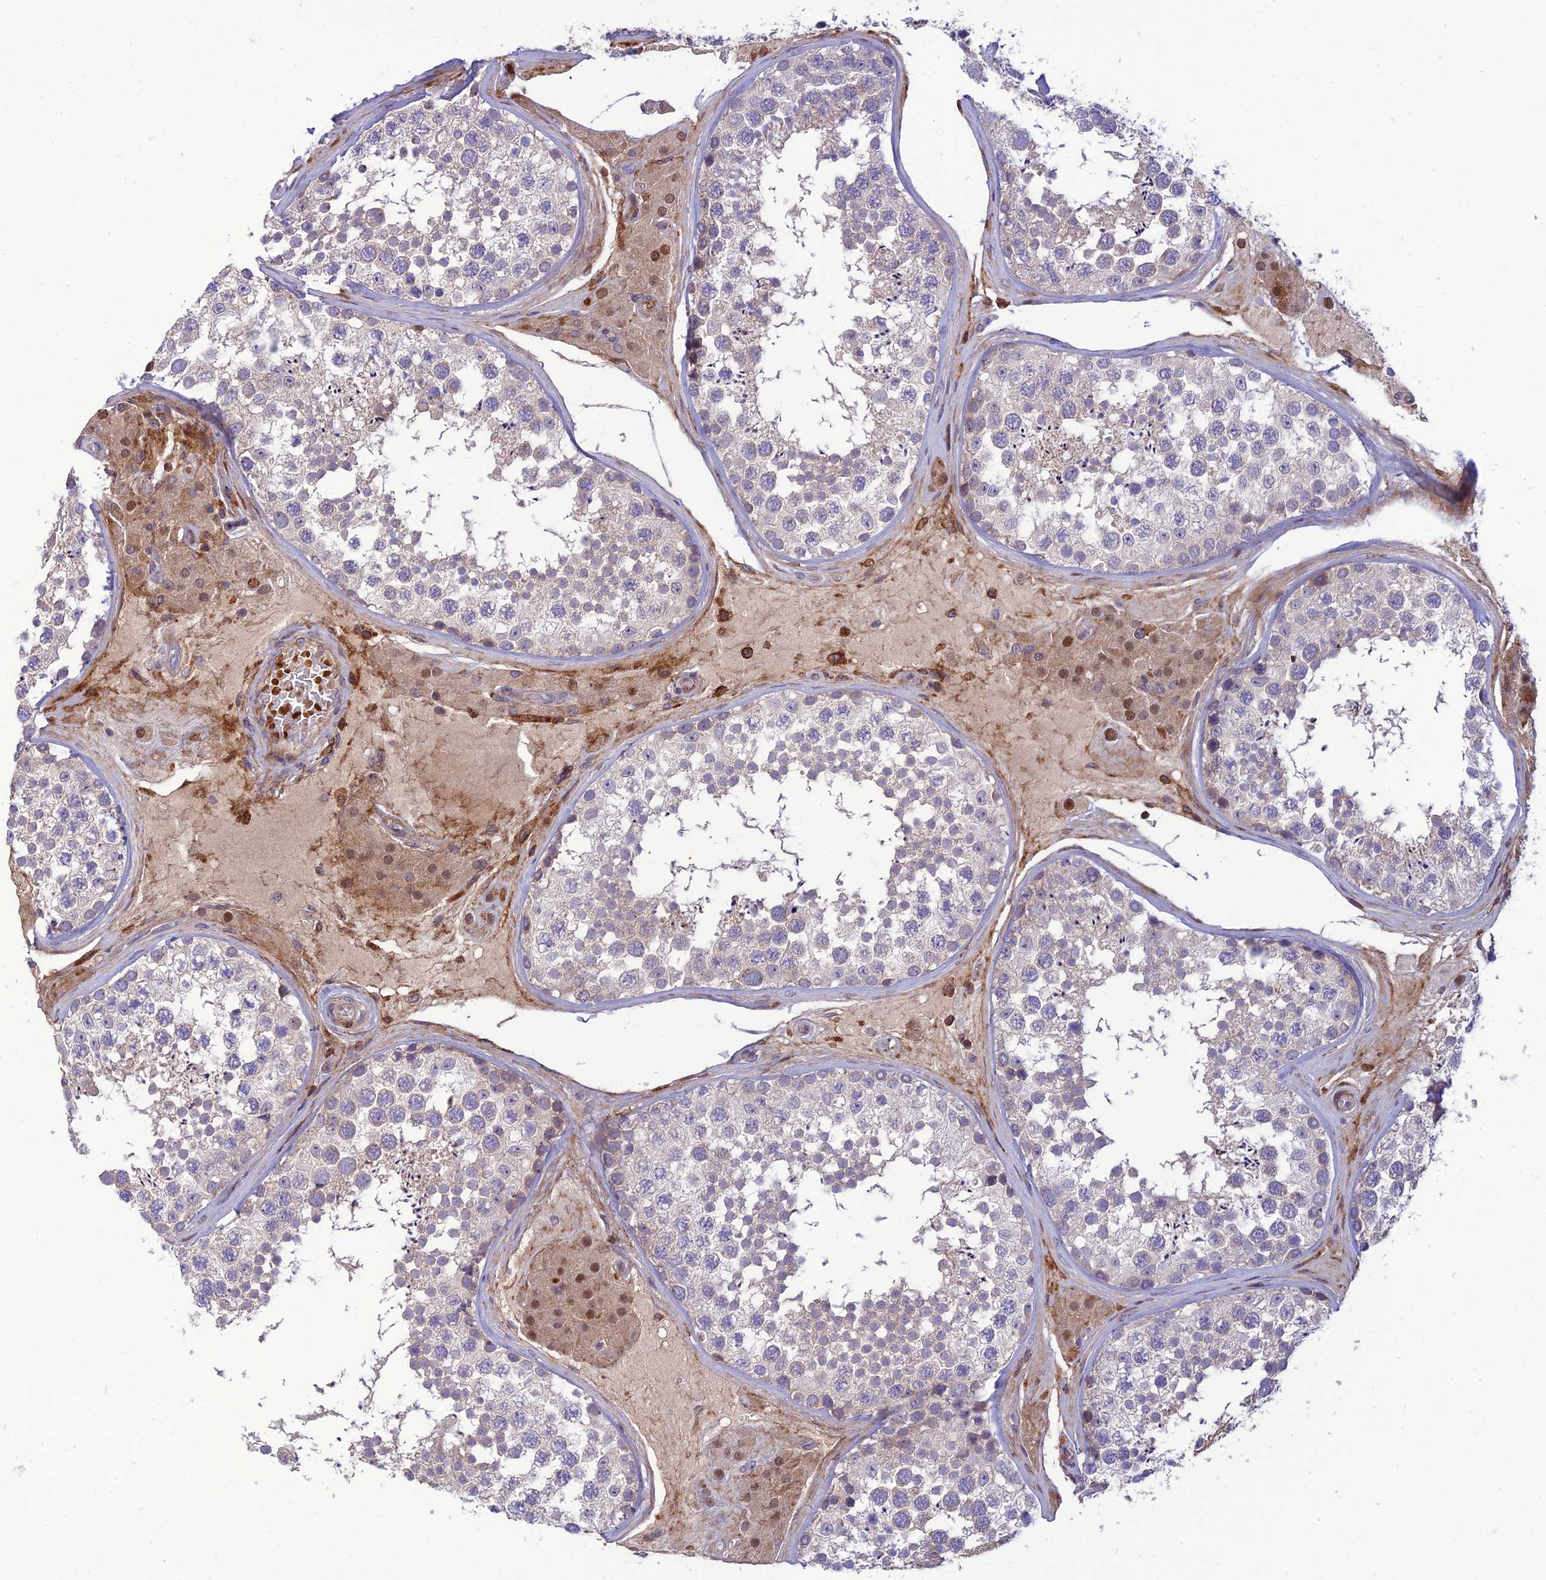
{"staining": {"intensity": "weak", "quantity": "<25%", "location": "cytoplasmic/membranous"}, "tissue": "testis", "cell_type": "Cells in seminiferous ducts", "image_type": "normal", "snomed": [{"axis": "morphology", "description": "Normal tissue, NOS"}, {"axis": "topography", "description": "Testis"}], "caption": "The immunohistochemistry photomicrograph has no significant expression in cells in seminiferous ducts of testis. (Immunohistochemistry (ihc), brightfield microscopy, high magnification).", "gene": "IRAK3", "patient": {"sex": "male", "age": 46}}